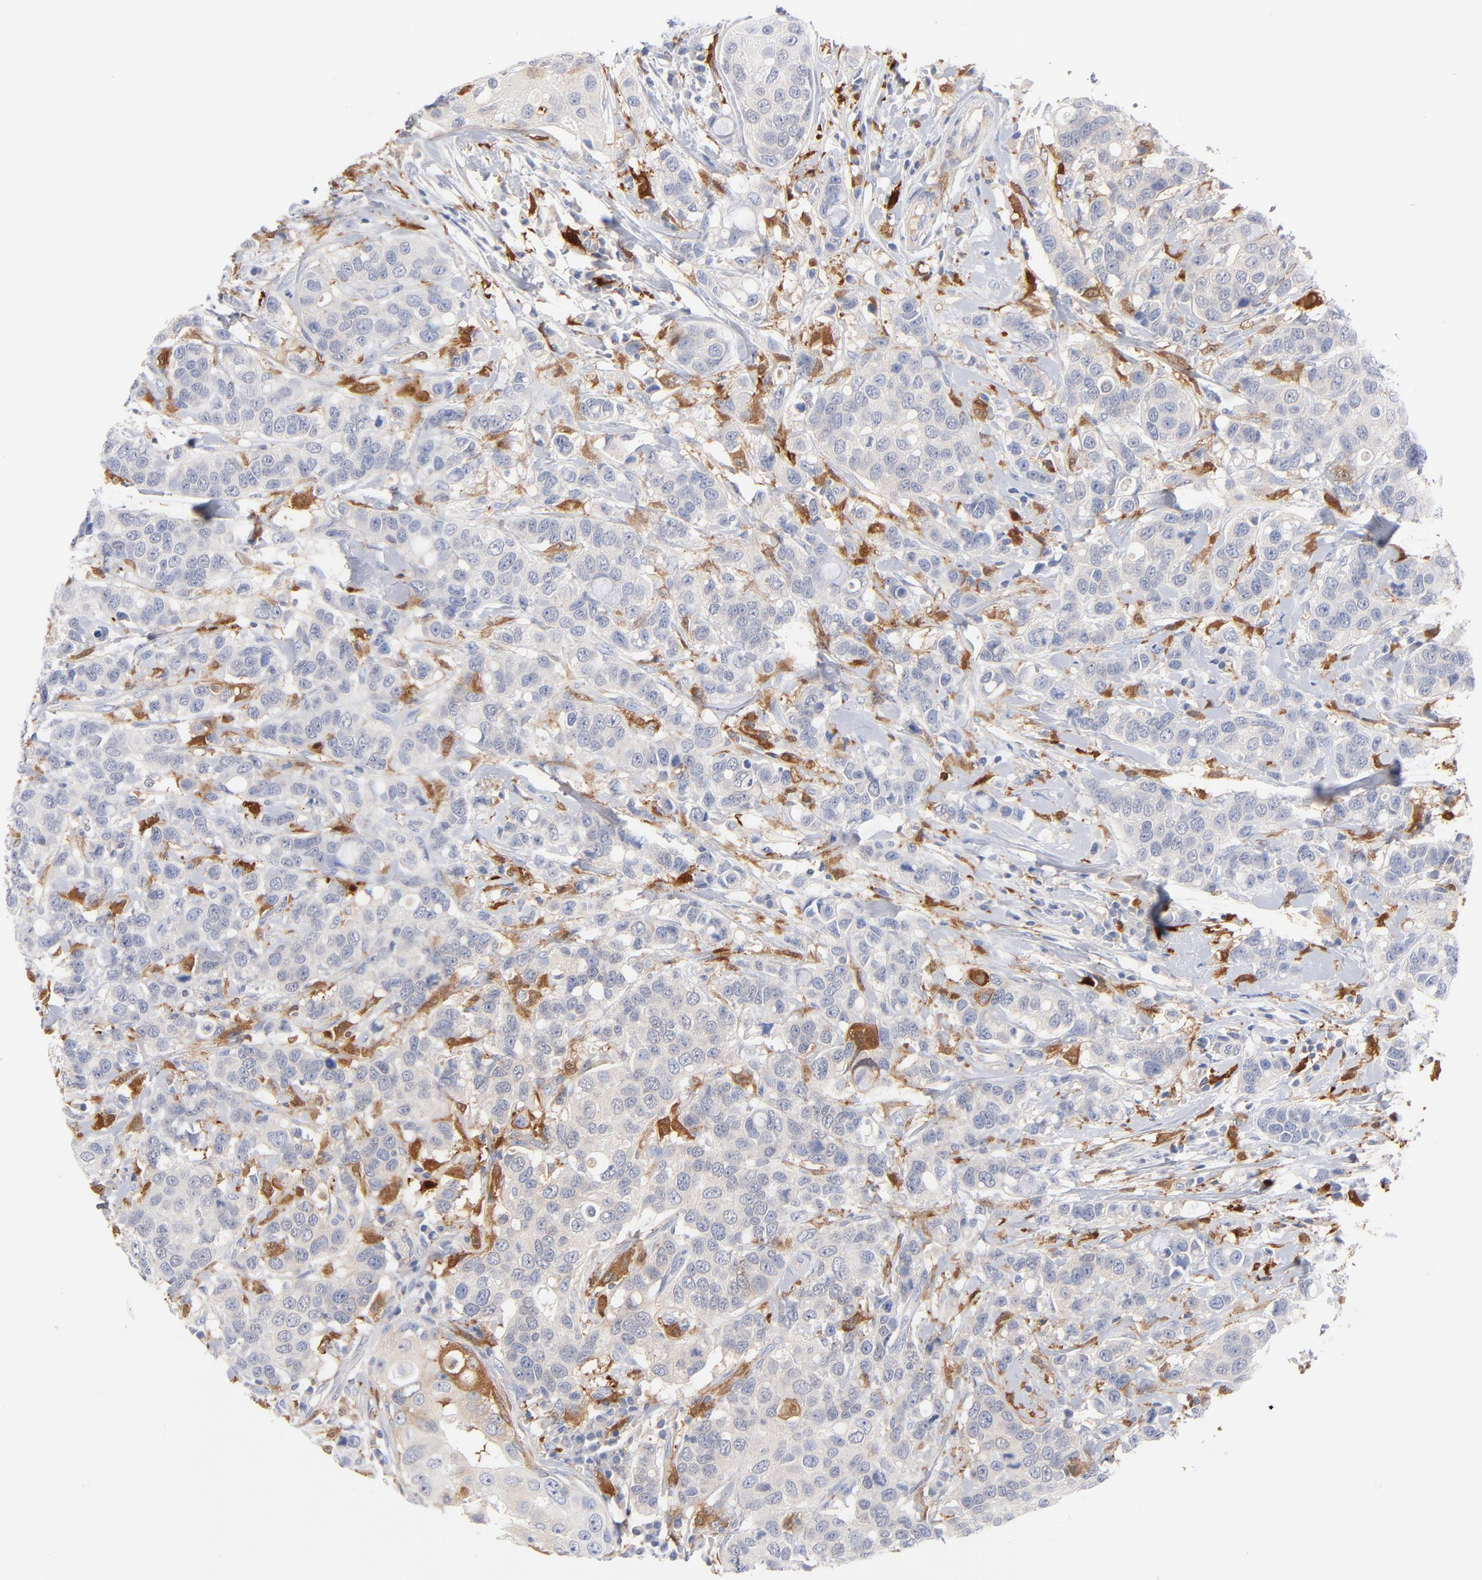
{"staining": {"intensity": "negative", "quantity": "none", "location": "none"}, "tissue": "breast cancer", "cell_type": "Tumor cells", "image_type": "cancer", "snomed": [{"axis": "morphology", "description": "Duct carcinoma"}, {"axis": "topography", "description": "Breast"}], "caption": "Tumor cells are negative for brown protein staining in infiltrating ductal carcinoma (breast).", "gene": "IFIT2", "patient": {"sex": "female", "age": 27}}